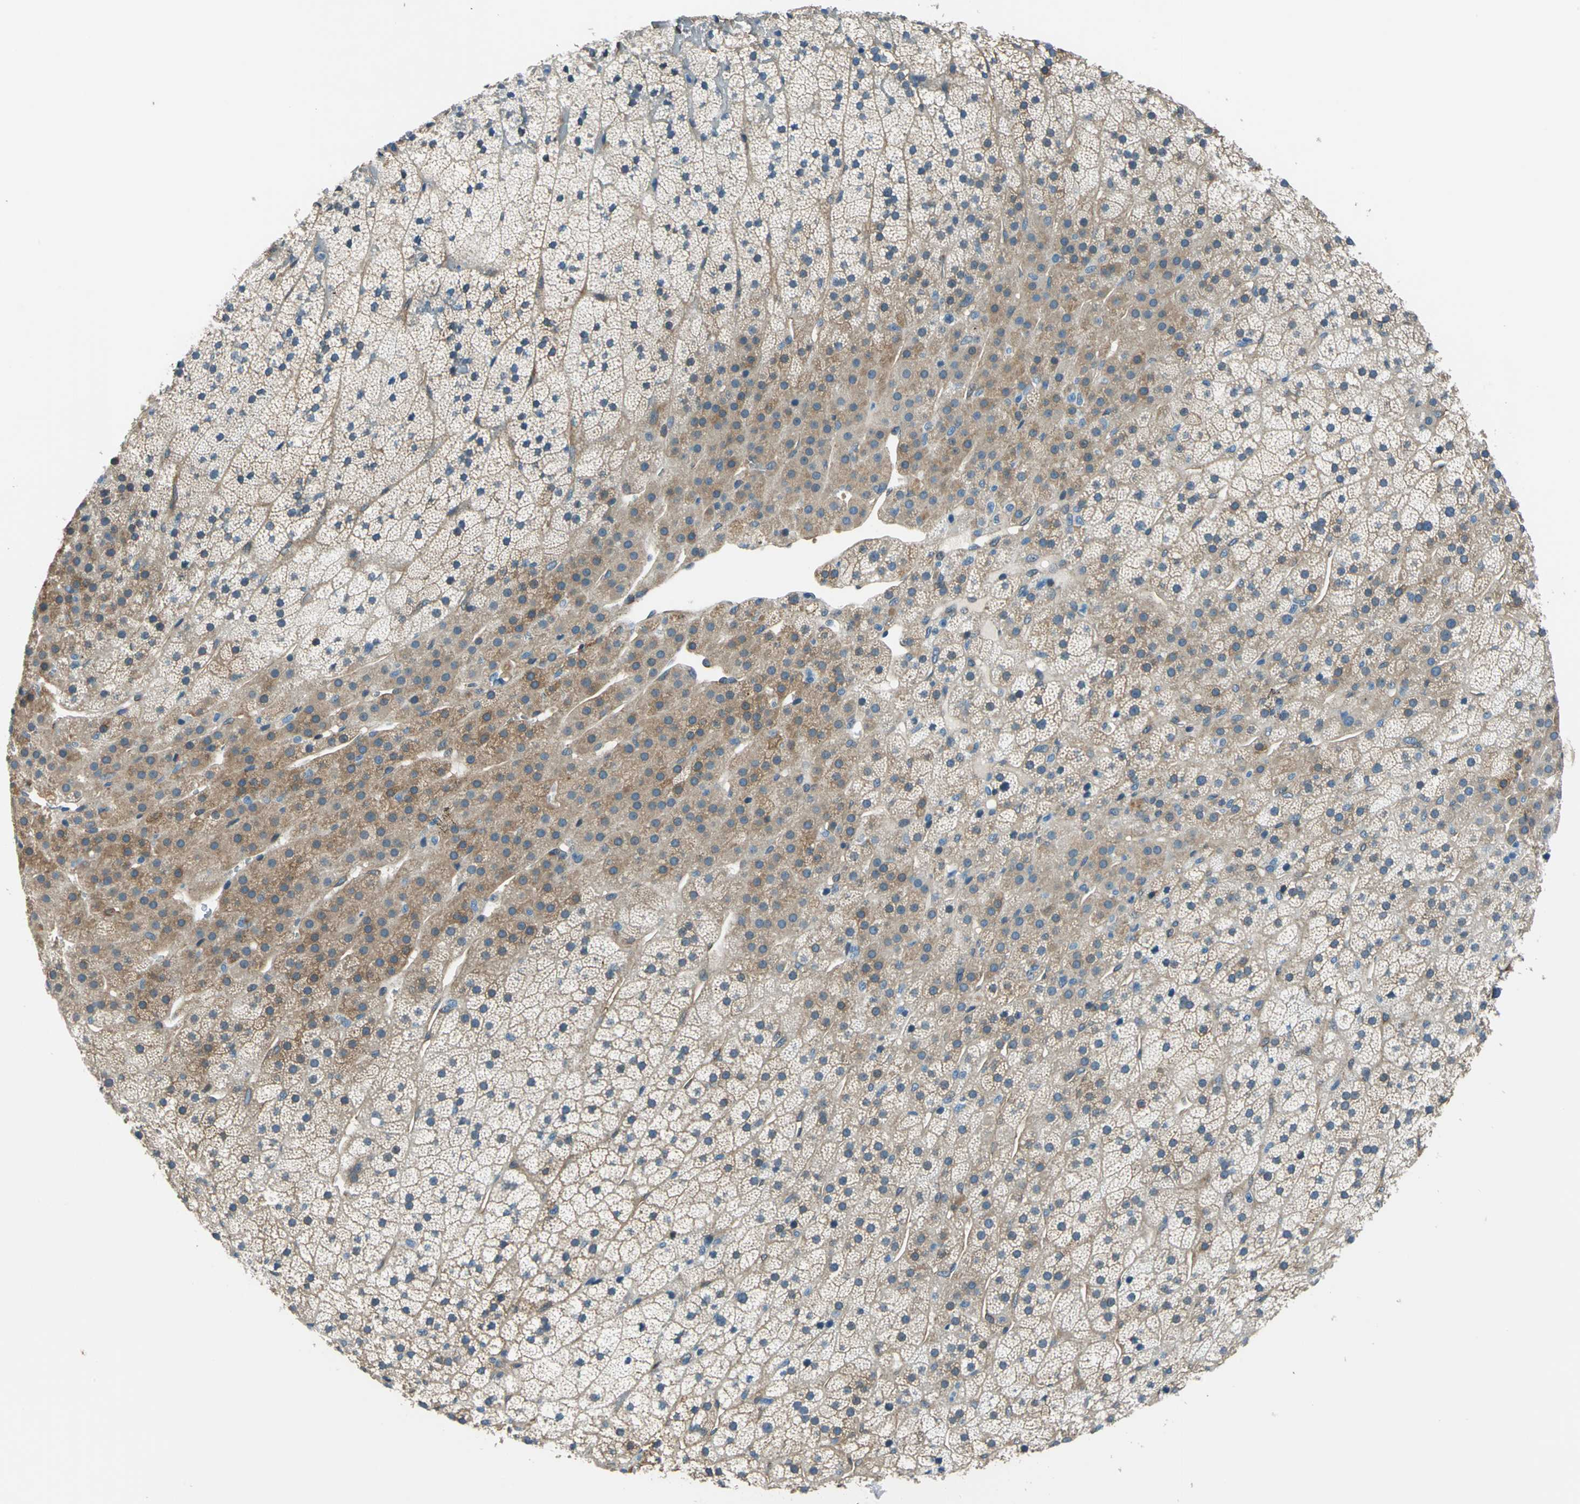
{"staining": {"intensity": "moderate", "quantity": "25%-75%", "location": "cytoplasmic/membranous"}, "tissue": "adrenal gland", "cell_type": "Glandular cells", "image_type": "normal", "snomed": [{"axis": "morphology", "description": "Normal tissue, NOS"}, {"axis": "topography", "description": "Adrenal gland"}], "caption": "Immunohistochemical staining of unremarkable human adrenal gland reveals medium levels of moderate cytoplasmic/membranous staining in about 25%-75% of glandular cells. (Brightfield microscopy of DAB IHC at high magnification).", "gene": "CDC42EP1", "patient": {"sex": "male", "age": 35}}